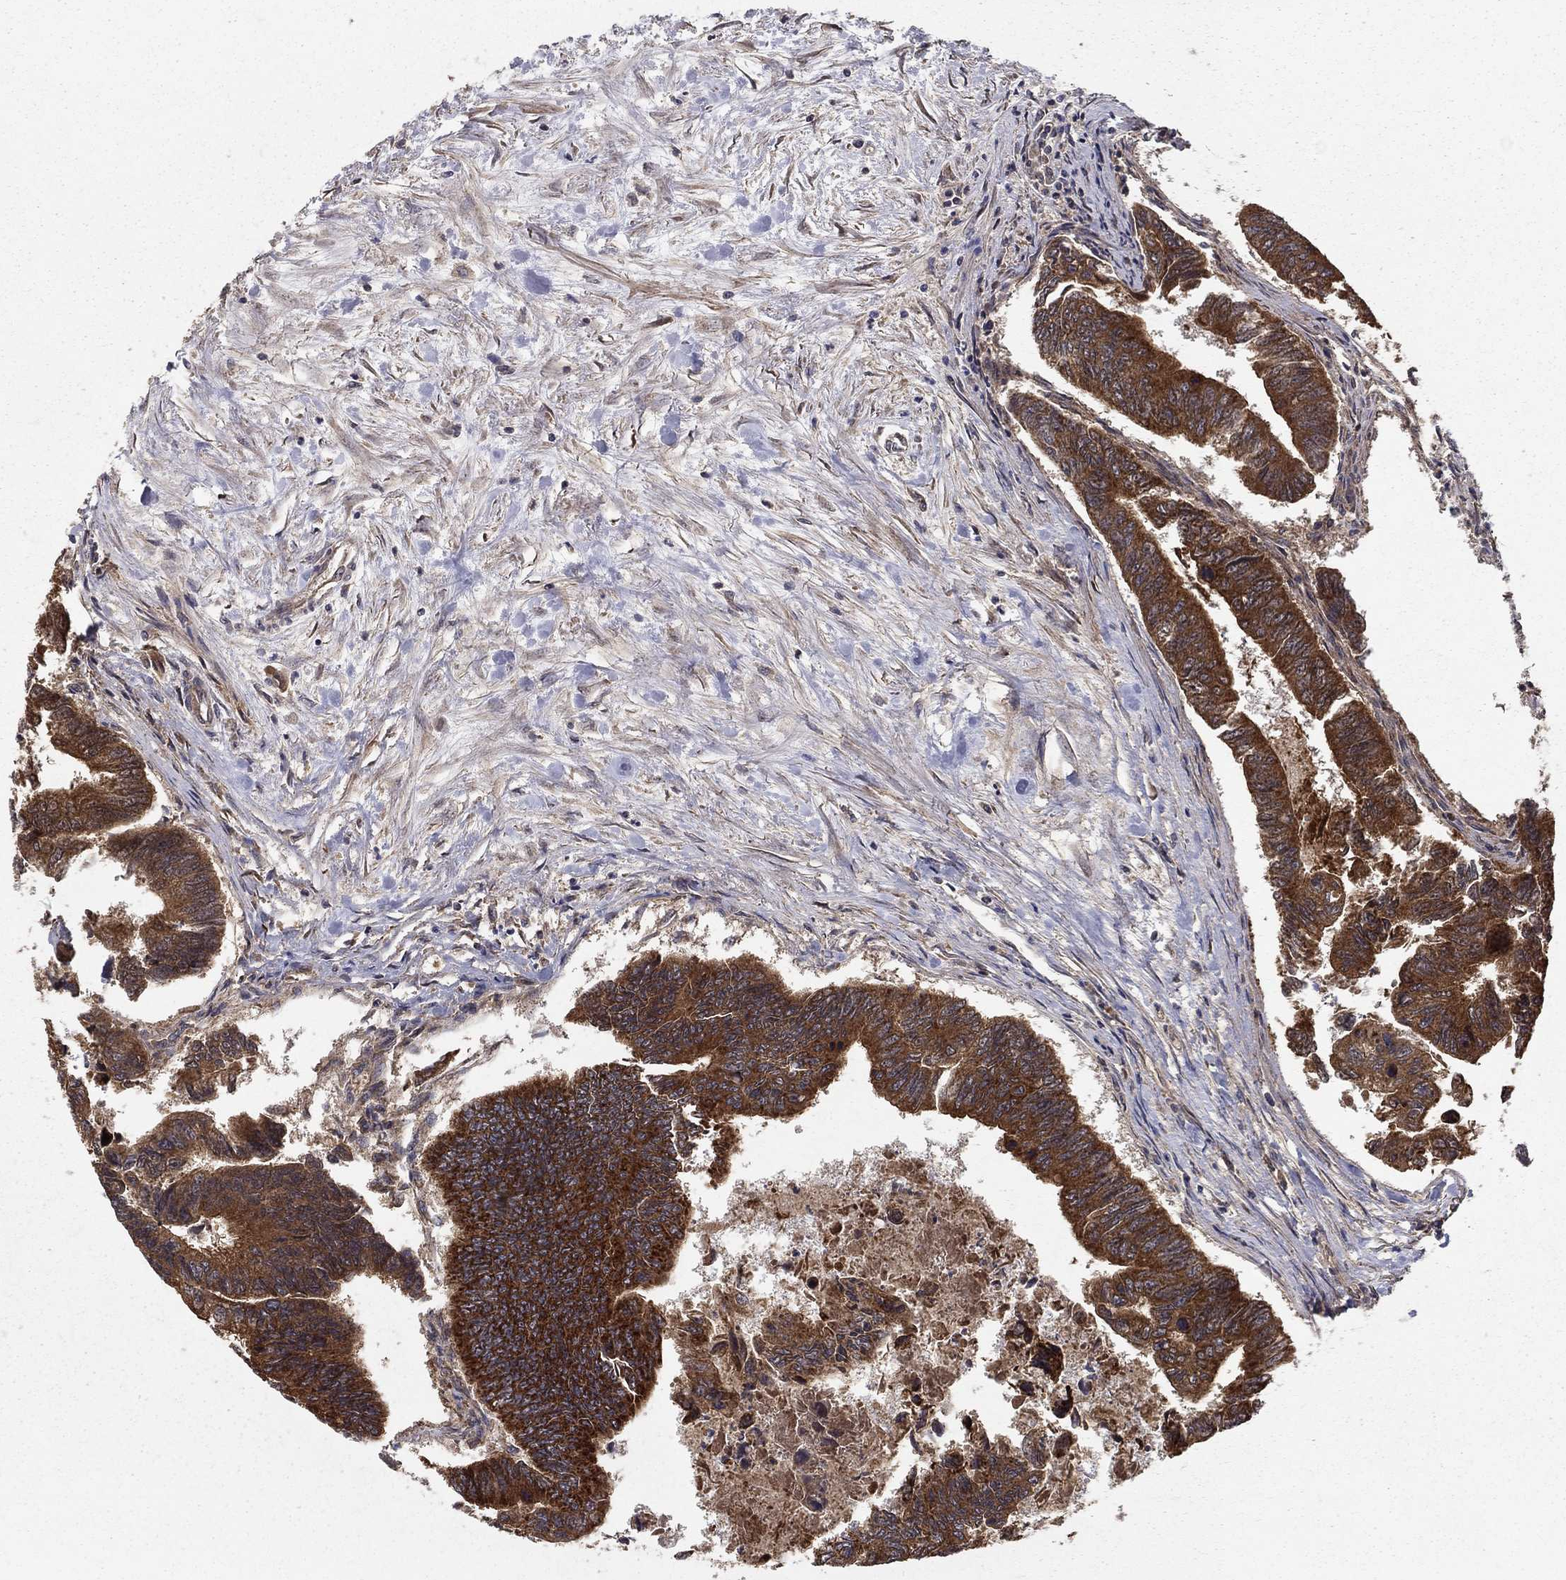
{"staining": {"intensity": "strong", "quantity": ">75%", "location": "cytoplasmic/membranous"}, "tissue": "colorectal cancer", "cell_type": "Tumor cells", "image_type": "cancer", "snomed": [{"axis": "morphology", "description": "Adenocarcinoma, NOS"}, {"axis": "topography", "description": "Colon"}], "caption": "The histopathology image reveals staining of colorectal adenocarcinoma, revealing strong cytoplasmic/membranous protein staining (brown color) within tumor cells.", "gene": "GCSH", "patient": {"sex": "female", "age": 65}}